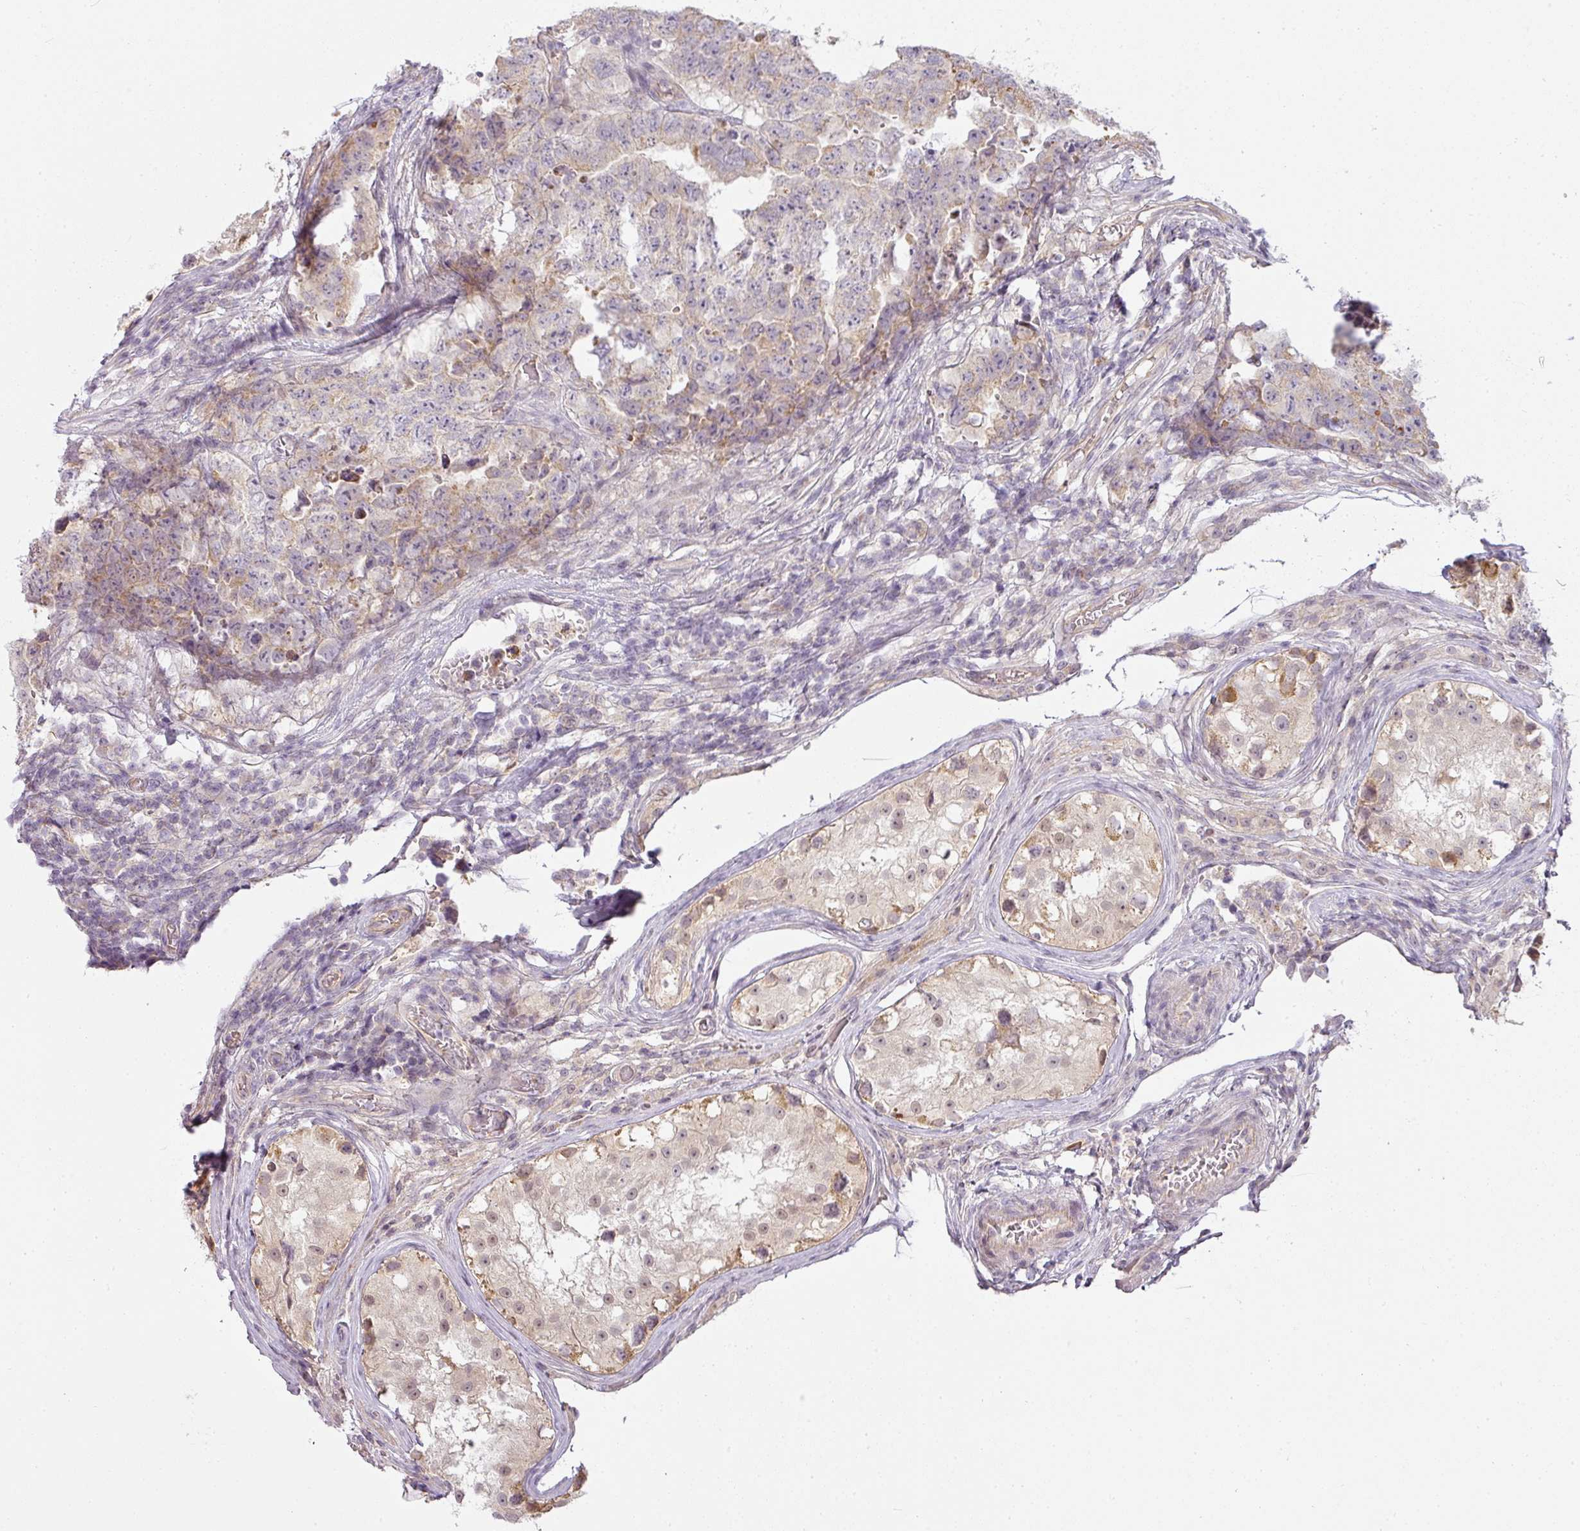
{"staining": {"intensity": "weak", "quantity": "<25%", "location": "cytoplasmic/membranous"}, "tissue": "testis cancer", "cell_type": "Tumor cells", "image_type": "cancer", "snomed": [{"axis": "morphology", "description": "Carcinoma, Embryonal, NOS"}, {"axis": "topography", "description": "Testis"}], "caption": "Human testis cancer (embryonal carcinoma) stained for a protein using immunohistochemistry demonstrates no expression in tumor cells.", "gene": "LY75", "patient": {"sex": "male", "age": 25}}